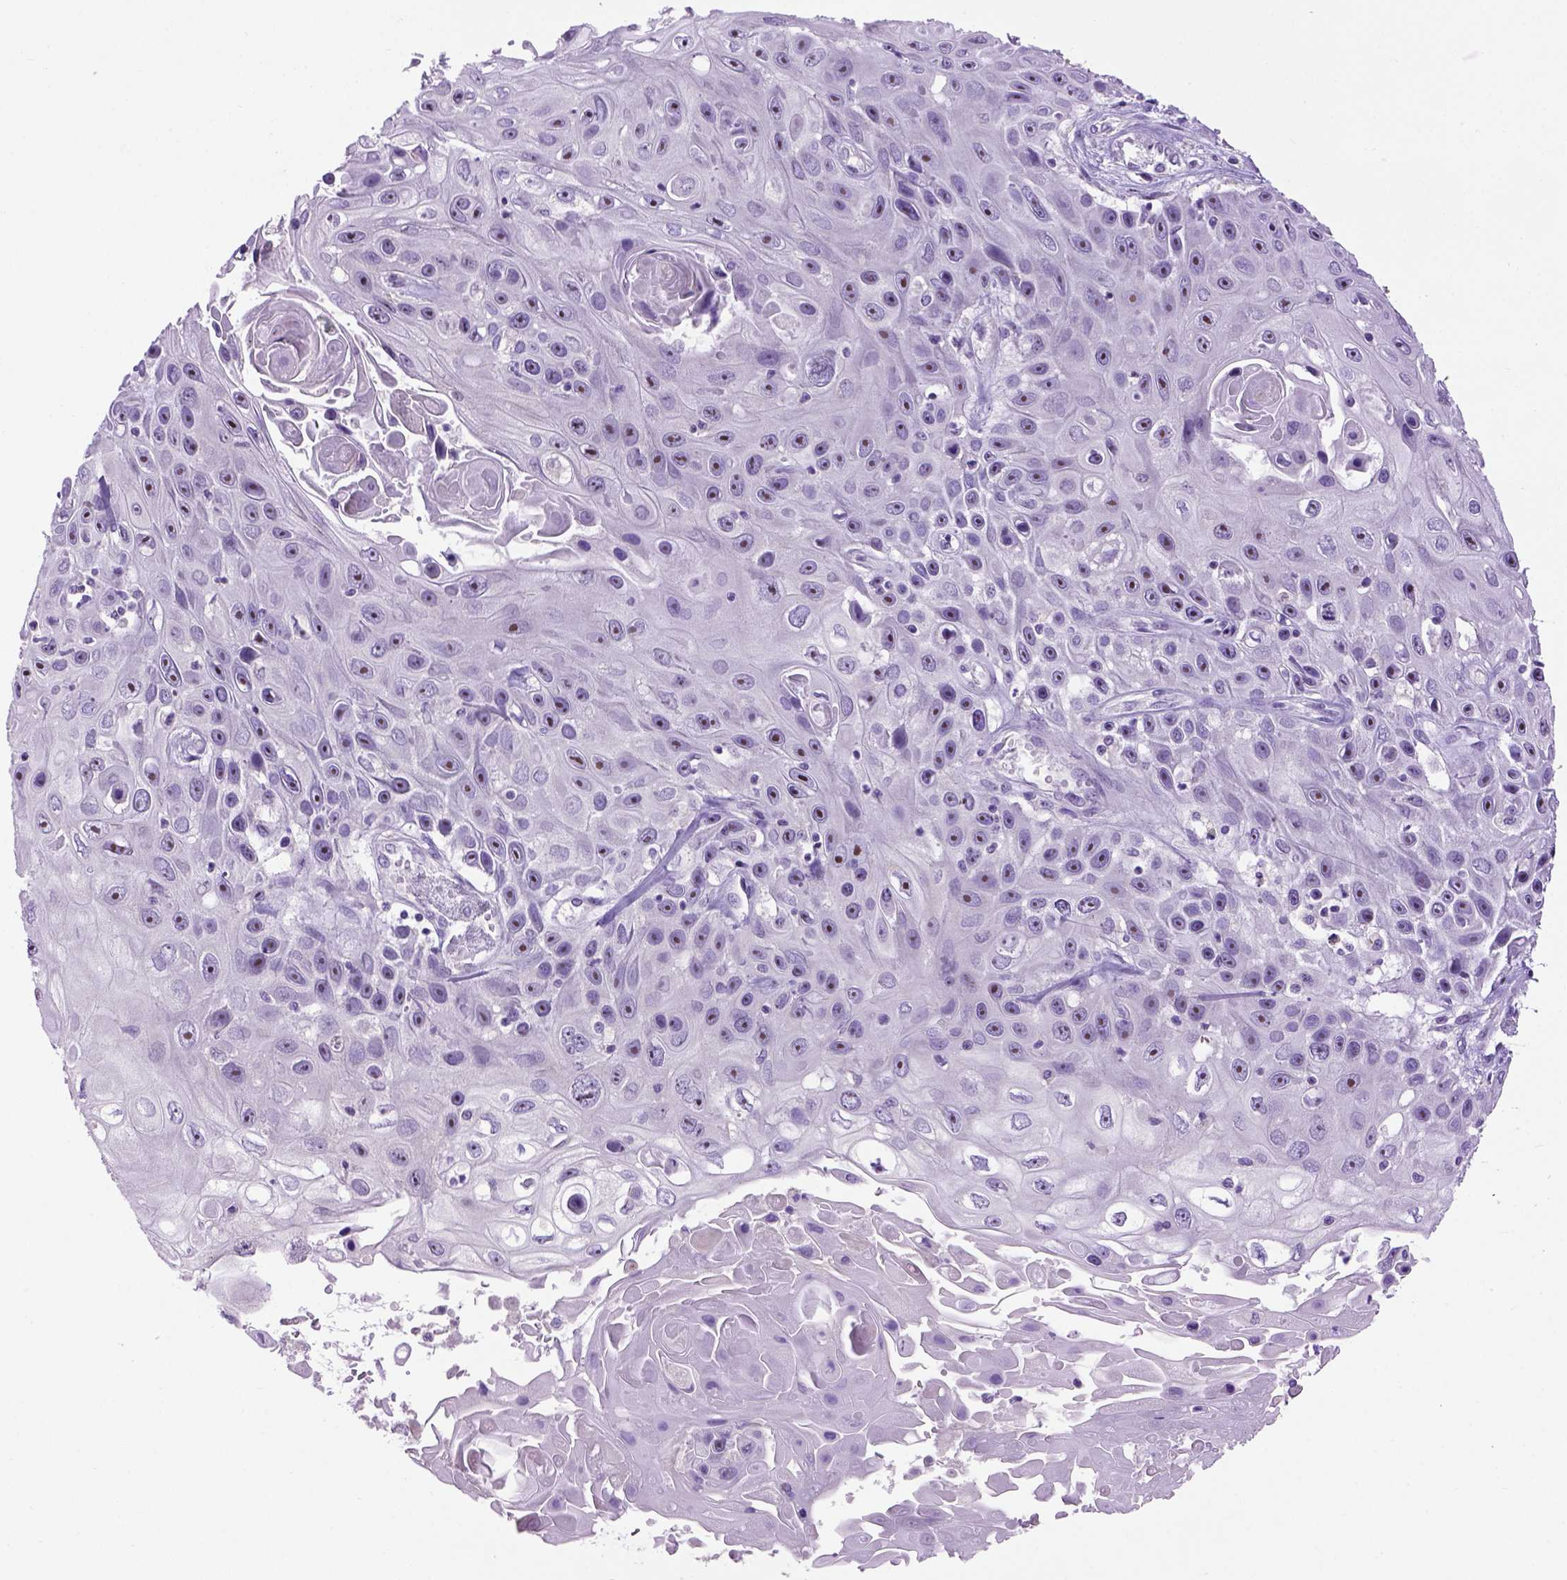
{"staining": {"intensity": "moderate", "quantity": "25%-75%", "location": "nuclear"}, "tissue": "skin cancer", "cell_type": "Tumor cells", "image_type": "cancer", "snomed": [{"axis": "morphology", "description": "Squamous cell carcinoma, NOS"}, {"axis": "topography", "description": "Skin"}], "caption": "High-magnification brightfield microscopy of skin cancer stained with DAB (3,3'-diaminobenzidine) (brown) and counterstained with hematoxylin (blue). tumor cells exhibit moderate nuclear expression is seen in about25%-75% of cells.", "gene": "UTP4", "patient": {"sex": "male", "age": 82}}